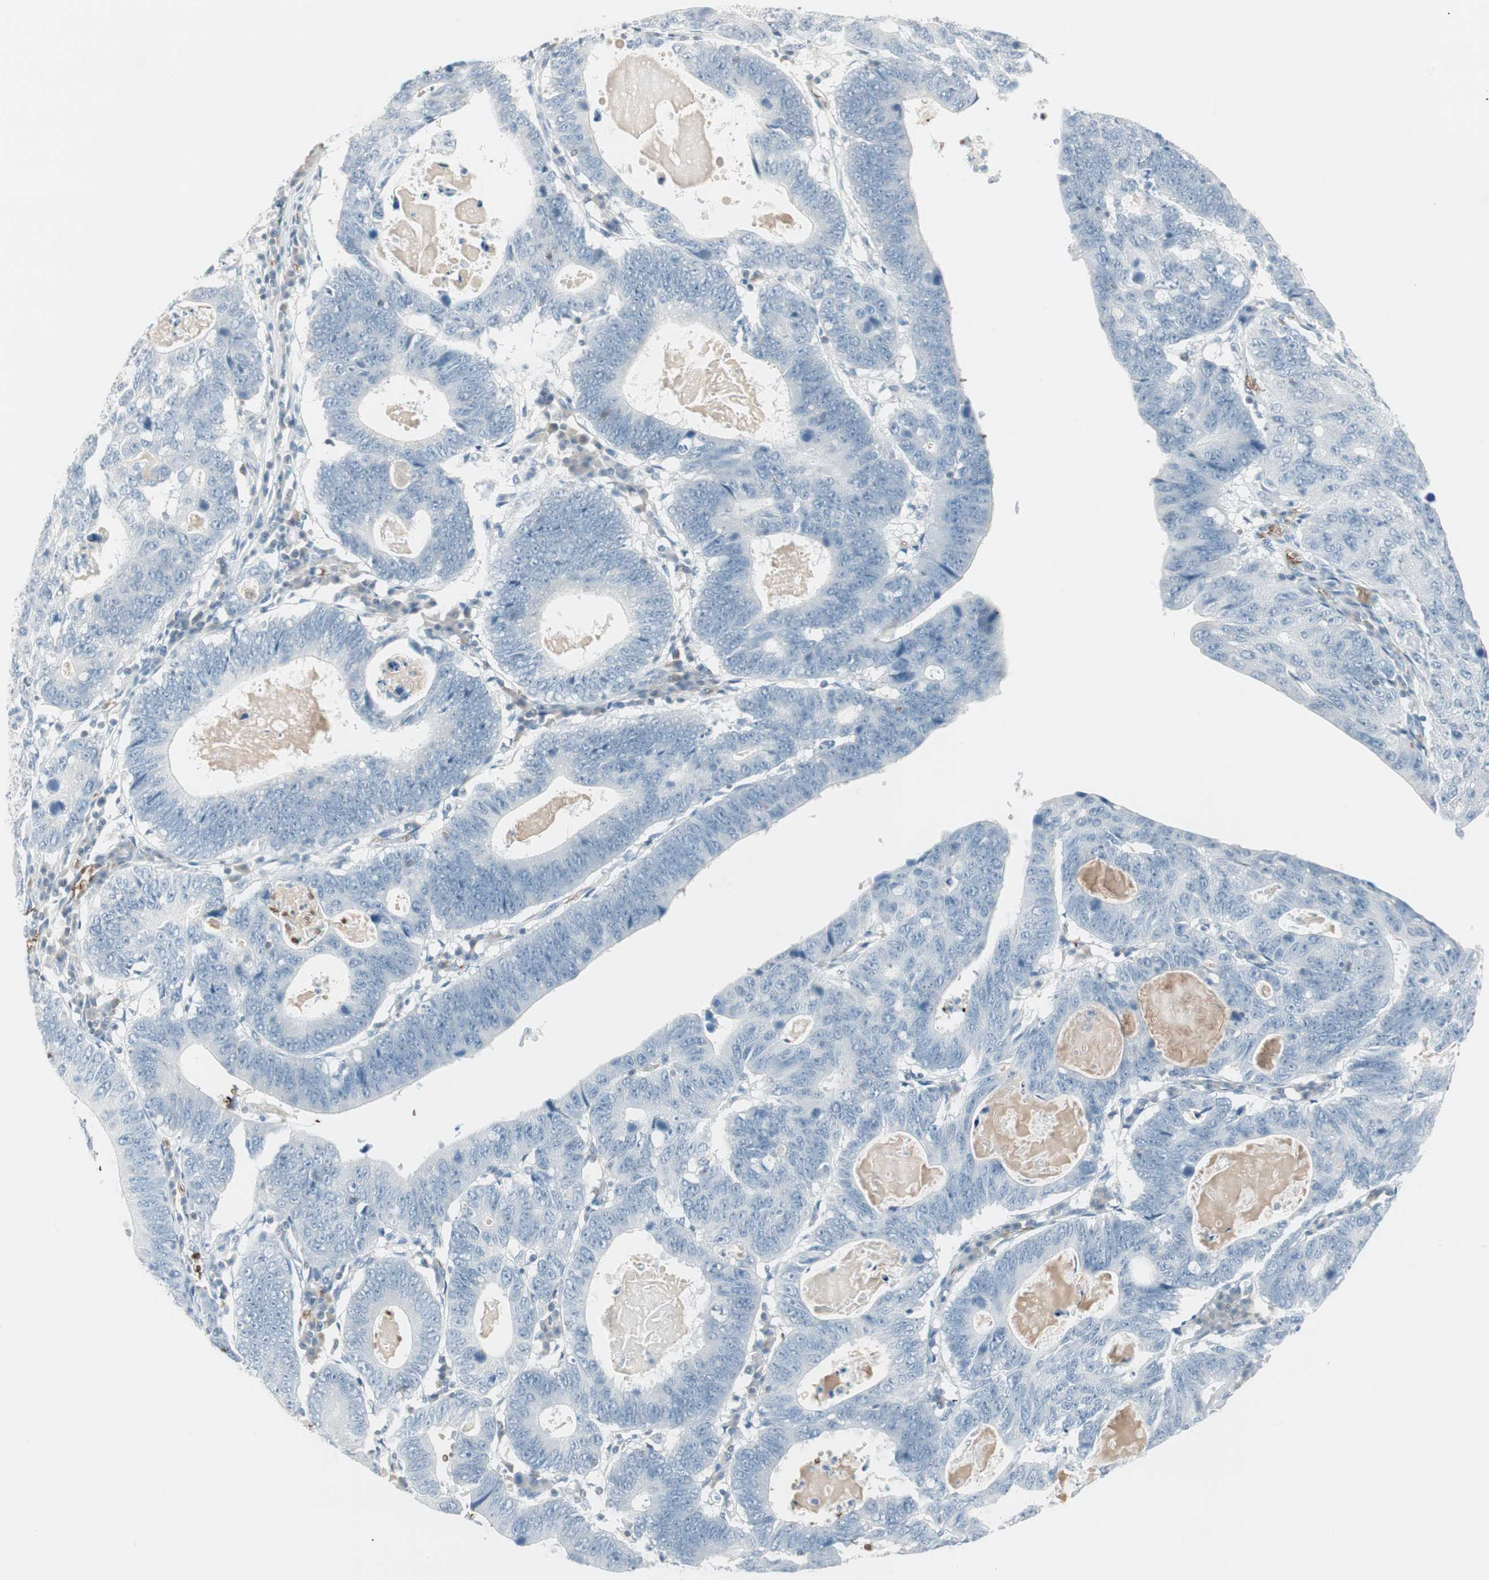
{"staining": {"intensity": "negative", "quantity": "none", "location": "none"}, "tissue": "stomach cancer", "cell_type": "Tumor cells", "image_type": "cancer", "snomed": [{"axis": "morphology", "description": "Adenocarcinoma, NOS"}, {"axis": "topography", "description": "Stomach"}], "caption": "Immunohistochemical staining of adenocarcinoma (stomach) reveals no significant positivity in tumor cells.", "gene": "MAP4K1", "patient": {"sex": "male", "age": 59}}